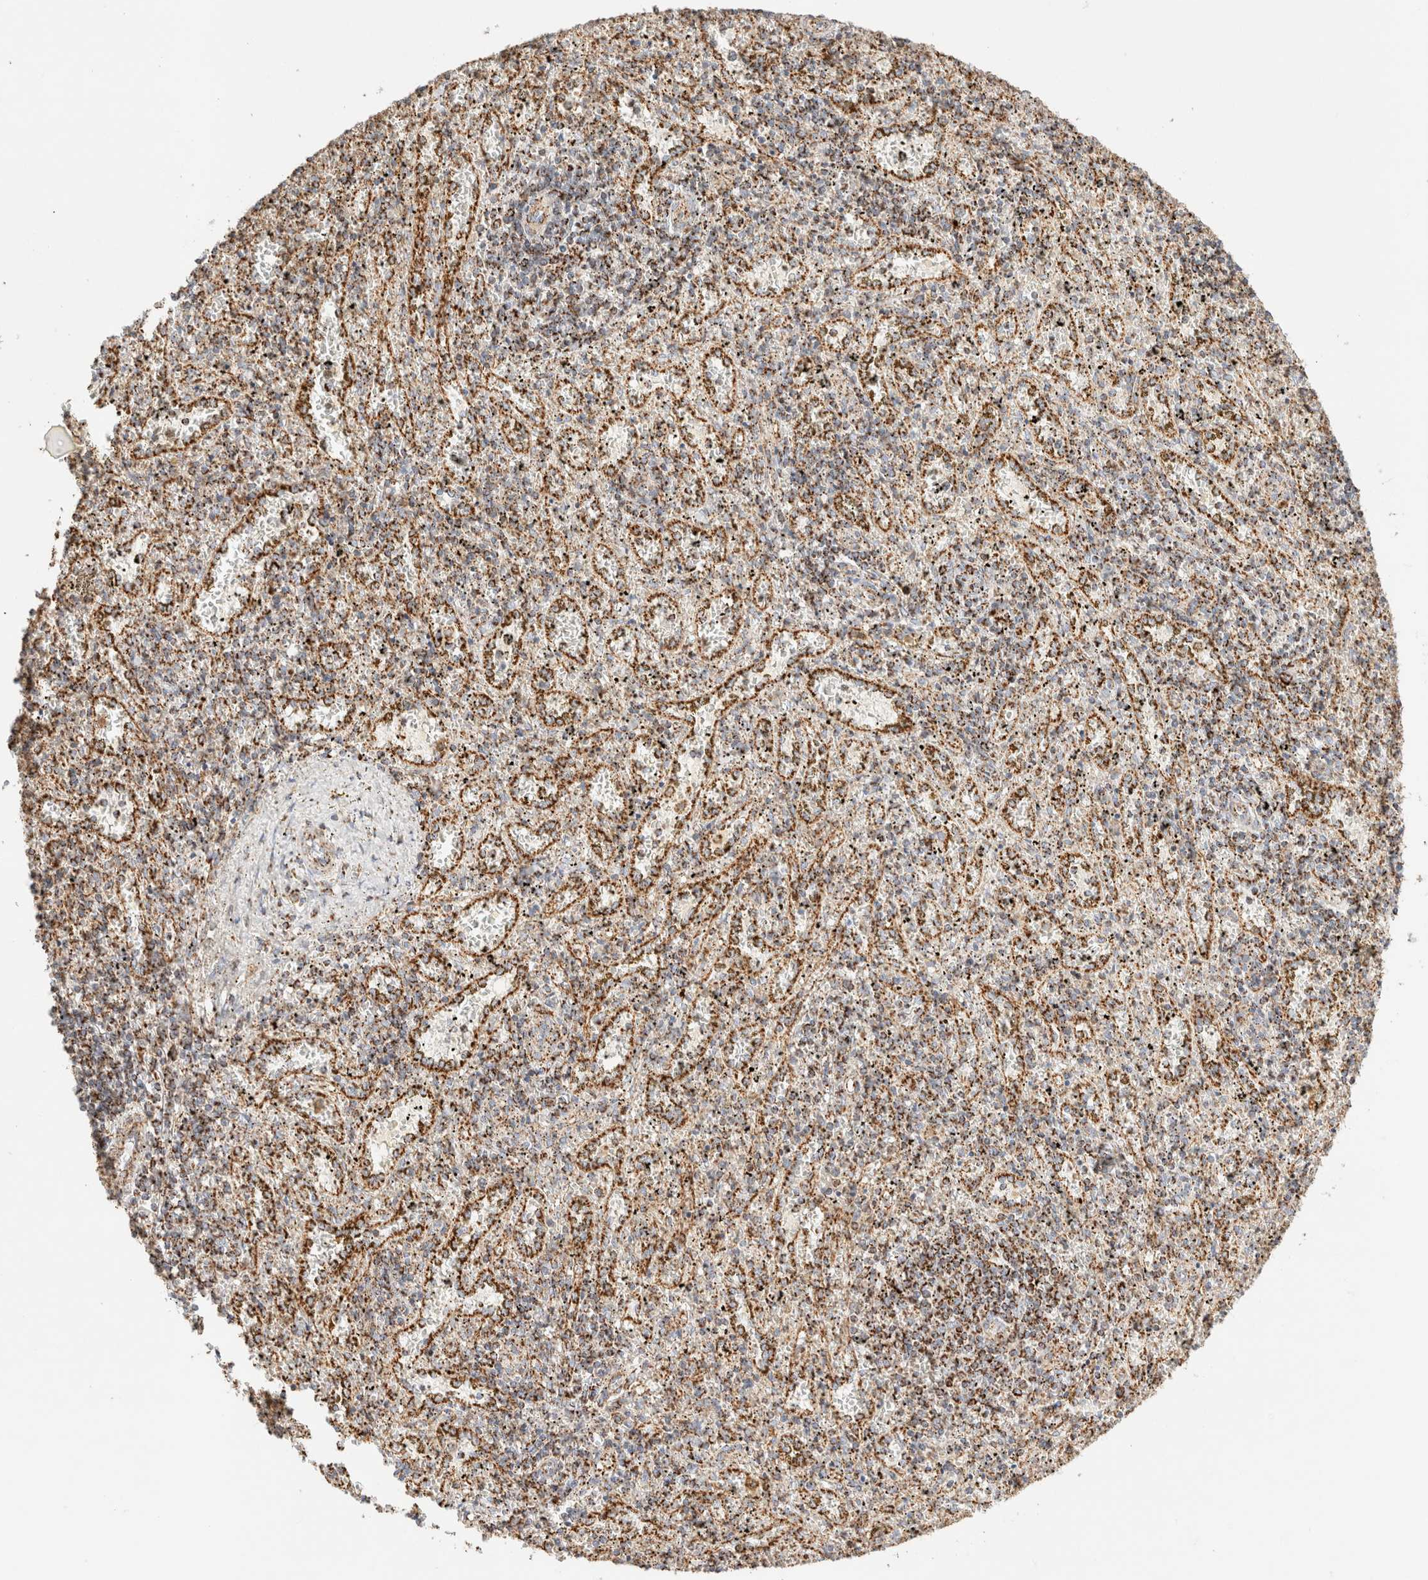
{"staining": {"intensity": "moderate", "quantity": "25%-75%", "location": "cytoplasmic/membranous"}, "tissue": "spleen", "cell_type": "Cells in red pulp", "image_type": "normal", "snomed": [{"axis": "morphology", "description": "Normal tissue, NOS"}, {"axis": "topography", "description": "Spleen"}], "caption": "A brown stain highlights moderate cytoplasmic/membranous positivity of a protein in cells in red pulp of unremarkable spleen. (DAB (3,3'-diaminobenzidine) IHC with brightfield microscopy, high magnification).", "gene": "PHB2", "patient": {"sex": "male", "age": 11}}